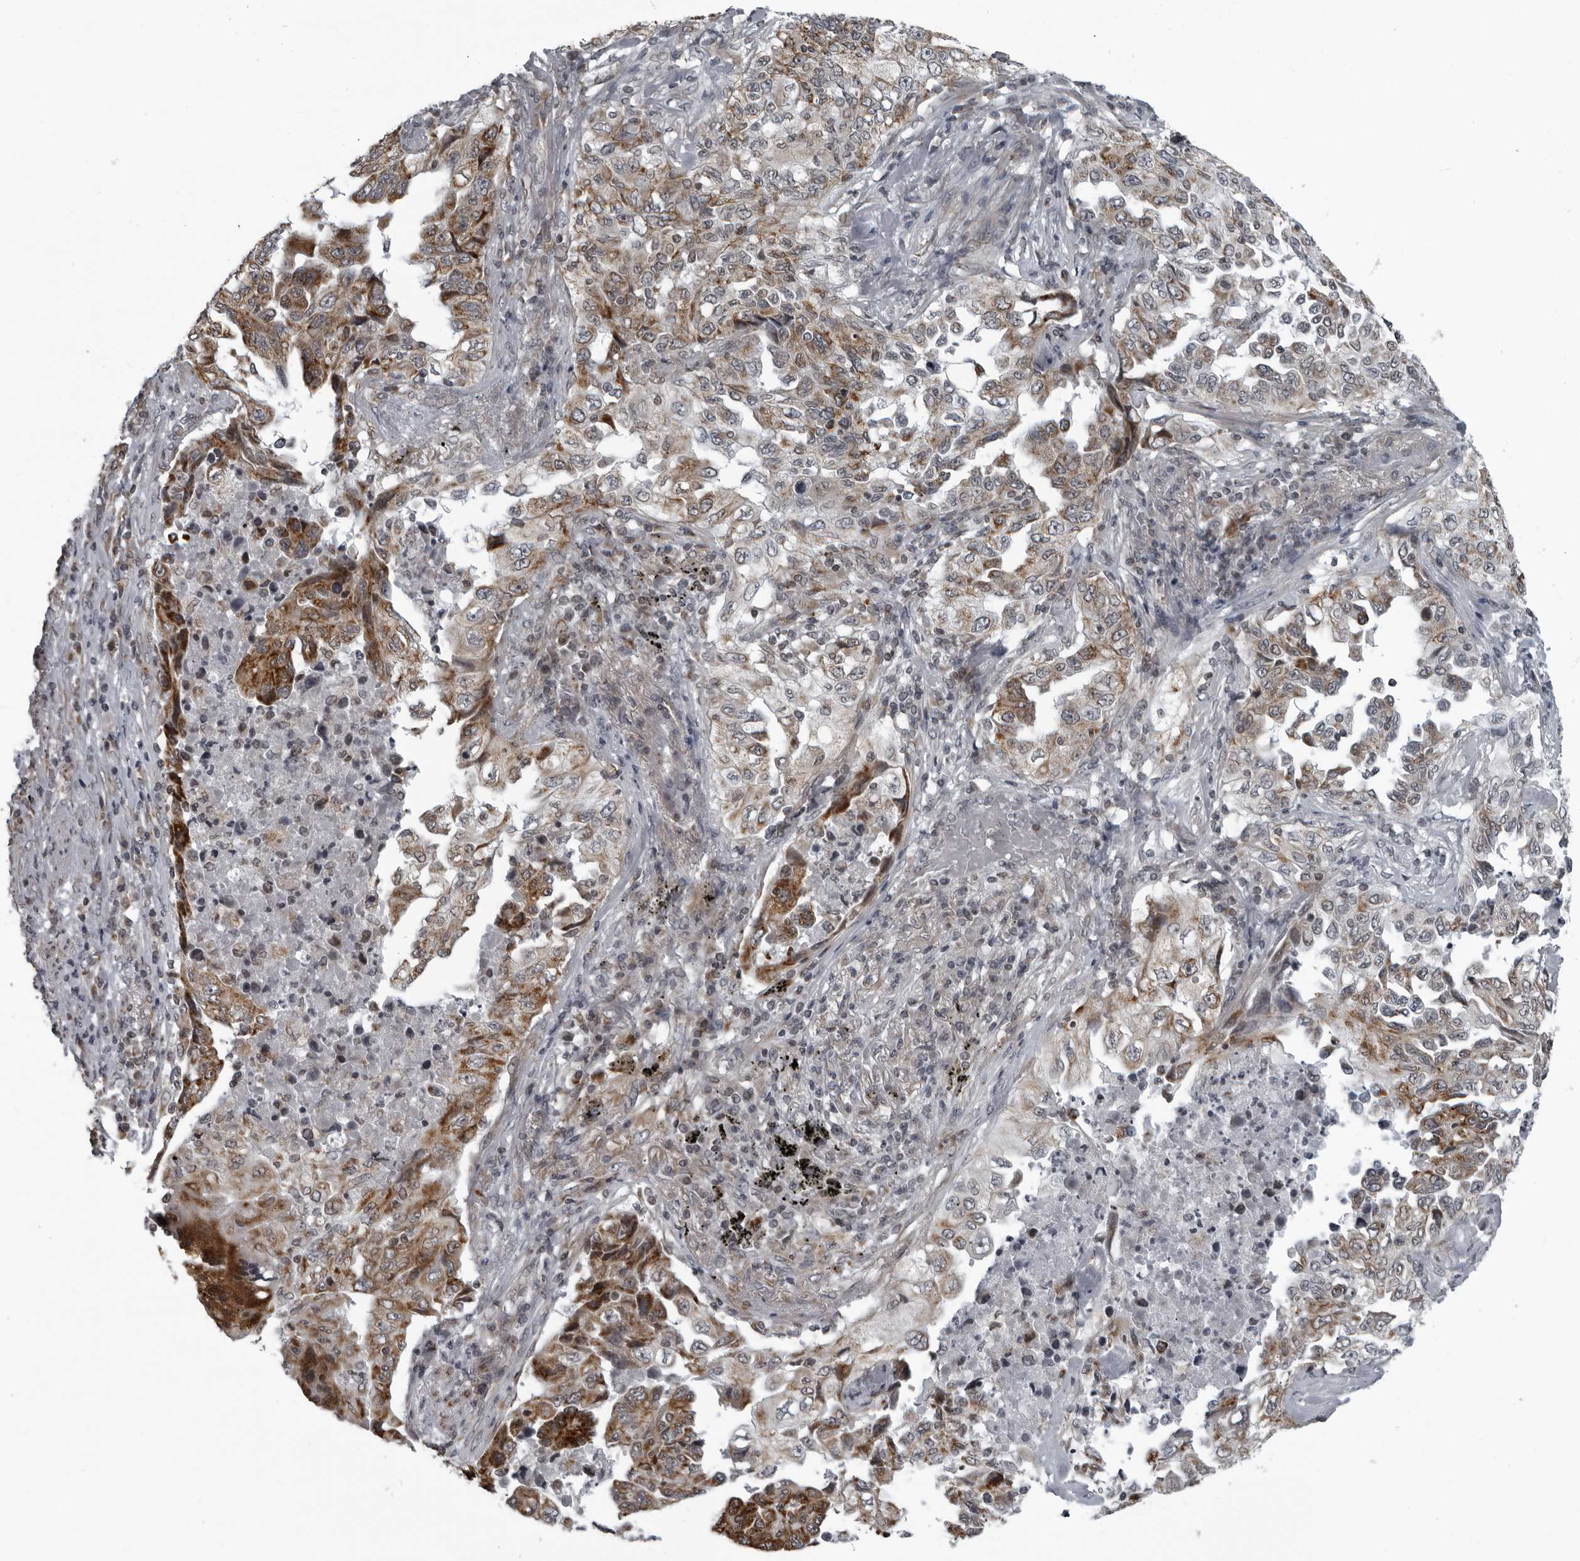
{"staining": {"intensity": "moderate", "quantity": ">75%", "location": "cytoplasmic/membranous"}, "tissue": "lung cancer", "cell_type": "Tumor cells", "image_type": "cancer", "snomed": [{"axis": "morphology", "description": "Adenocarcinoma, NOS"}, {"axis": "topography", "description": "Lung"}], "caption": "IHC (DAB) staining of human lung cancer (adenocarcinoma) shows moderate cytoplasmic/membranous protein positivity in approximately >75% of tumor cells.", "gene": "RTCA", "patient": {"sex": "female", "age": 51}}